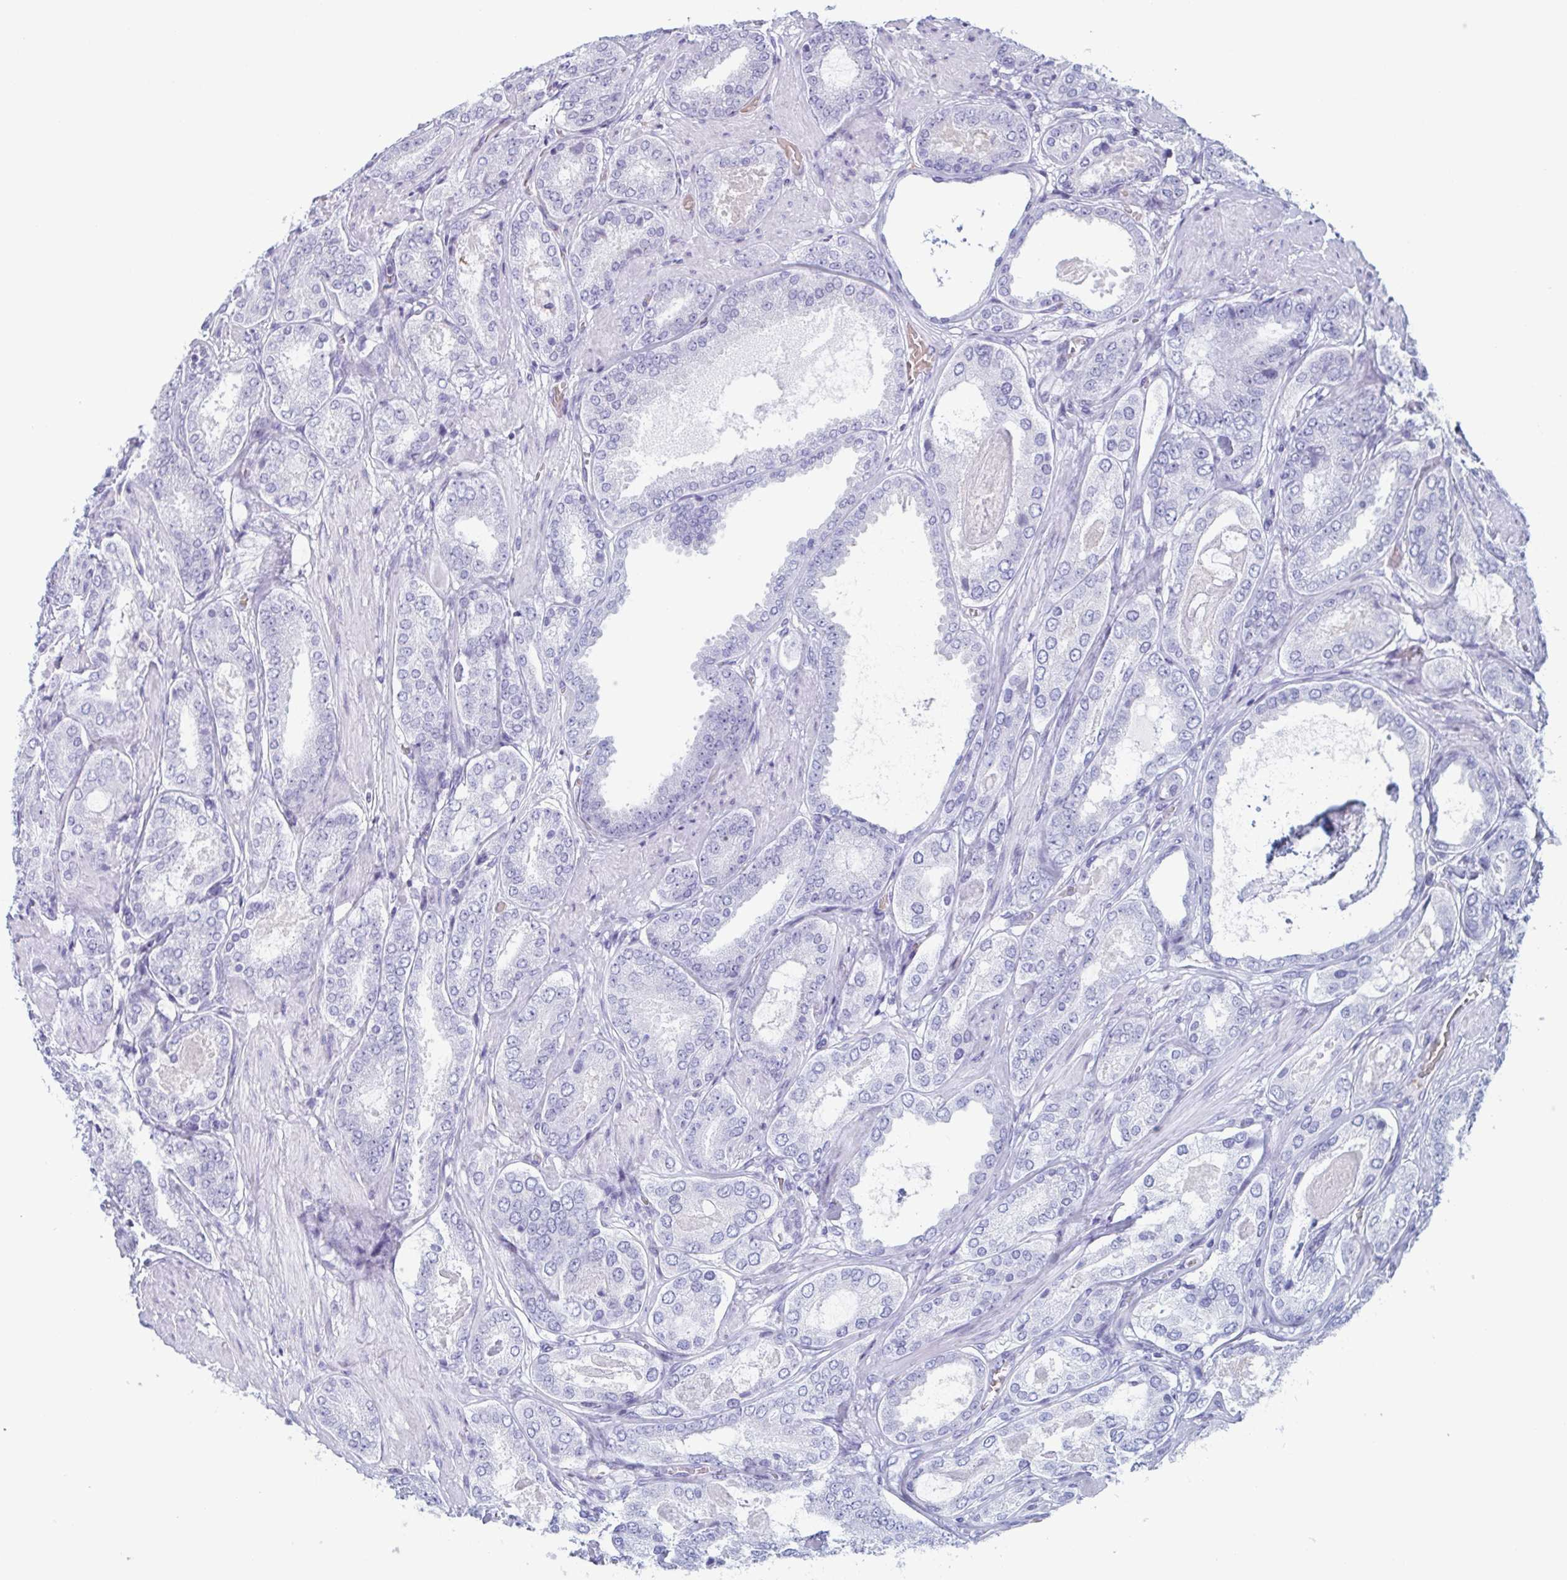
{"staining": {"intensity": "negative", "quantity": "none", "location": "none"}, "tissue": "prostate cancer", "cell_type": "Tumor cells", "image_type": "cancer", "snomed": [{"axis": "morphology", "description": "Adenocarcinoma, High grade"}, {"axis": "topography", "description": "Prostate"}], "caption": "DAB (3,3'-diaminobenzidine) immunohistochemical staining of prostate cancer (adenocarcinoma (high-grade)) exhibits no significant staining in tumor cells.", "gene": "BPI", "patient": {"sex": "male", "age": 63}}